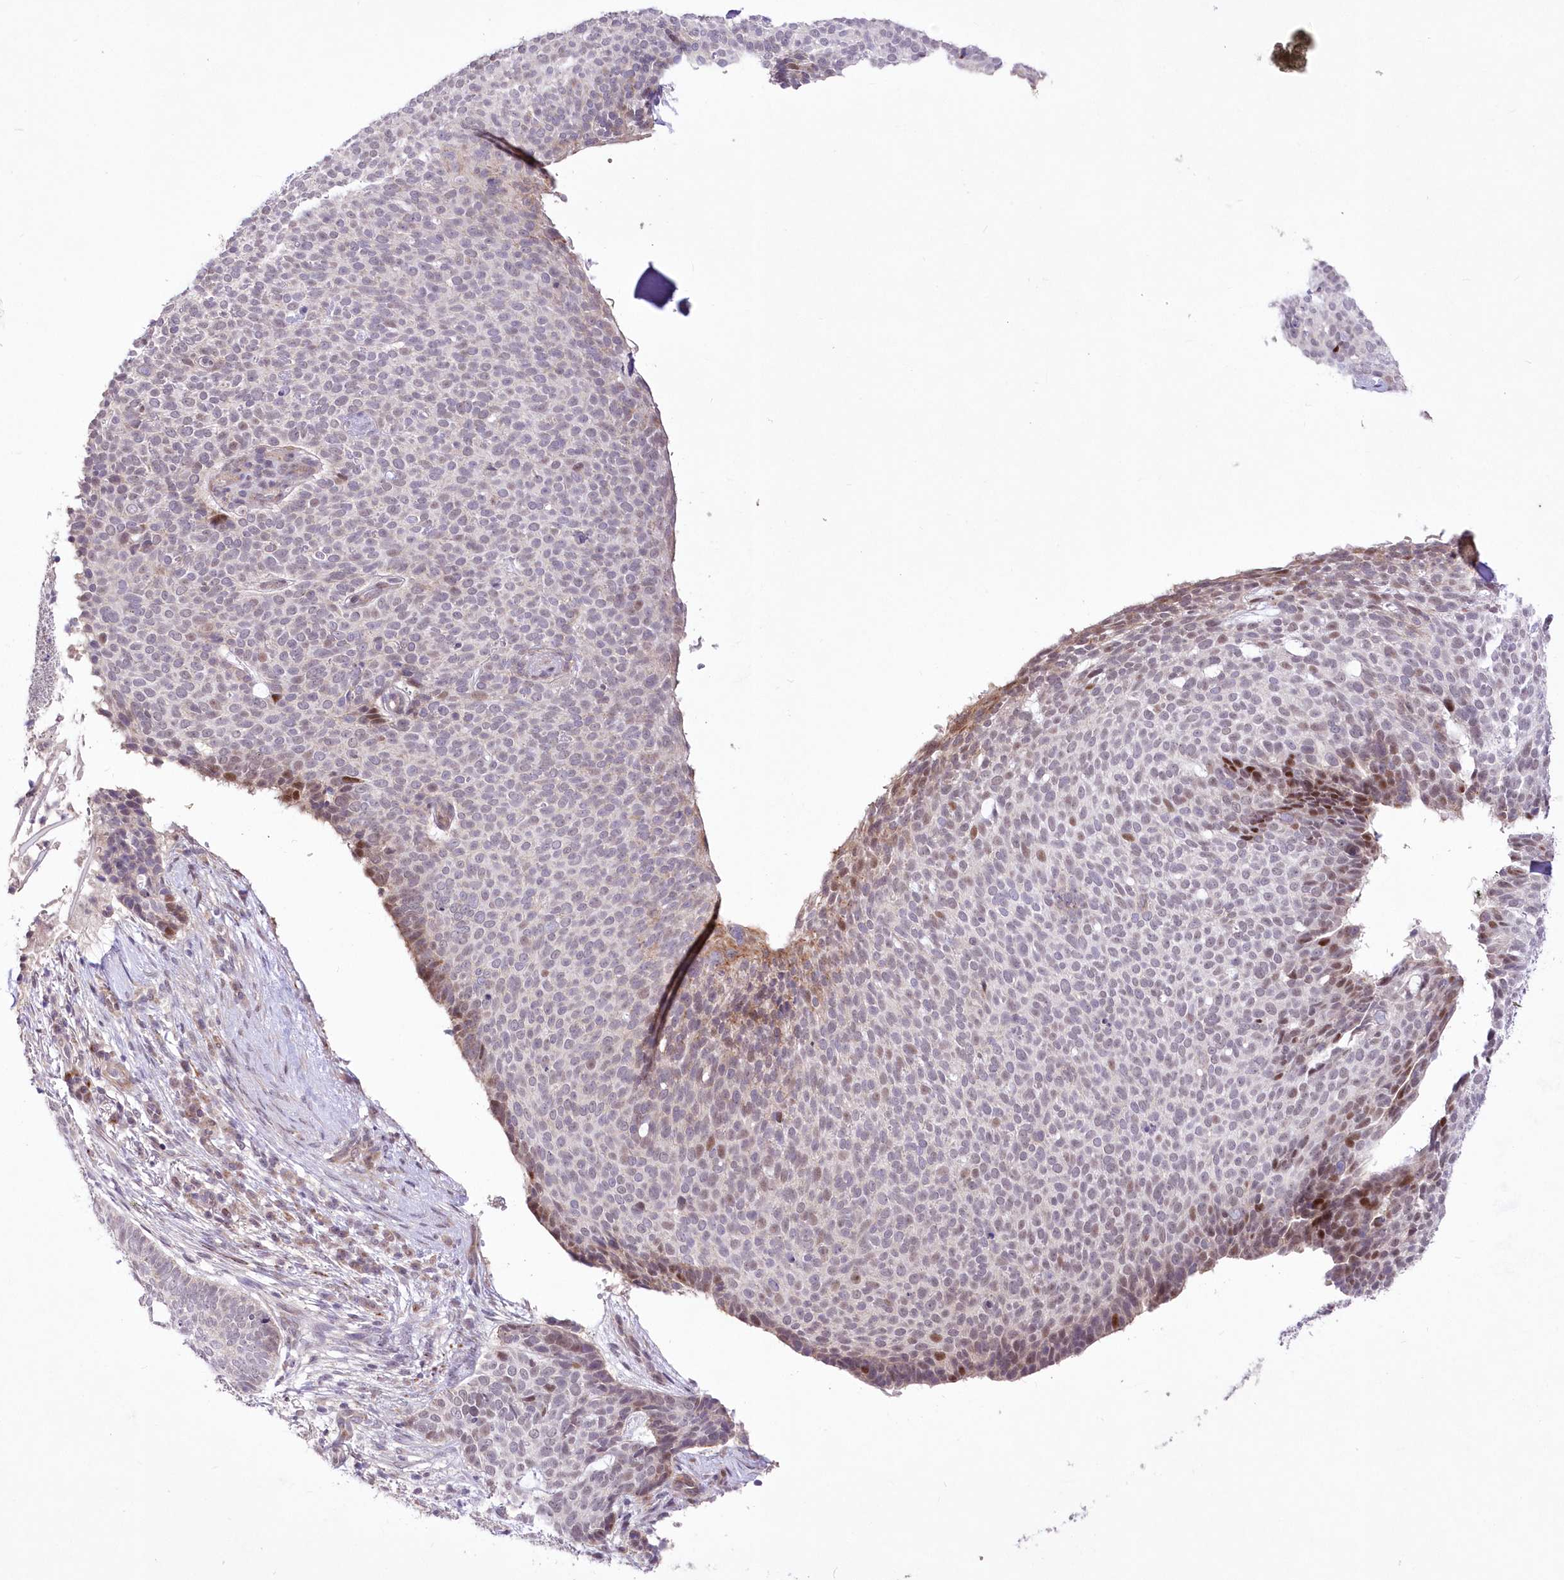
{"staining": {"intensity": "moderate", "quantity": "<25%", "location": "nuclear"}, "tissue": "skin cancer", "cell_type": "Tumor cells", "image_type": "cancer", "snomed": [{"axis": "morphology", "description": "Normal tissue, NOS"}, {"axis": "morphology", "description": "Basal cell carcinoma"}, {"axis": "topography", "description": "Skin"}], "caption": "Brown immunohistochemical staining in basal cell carcinoma (skin) exhibits moderate nuclear positivity in approximately <25% of tumor cells.", "gene": "FAM241B", "patient": {"sex": "male", "age": 50}}